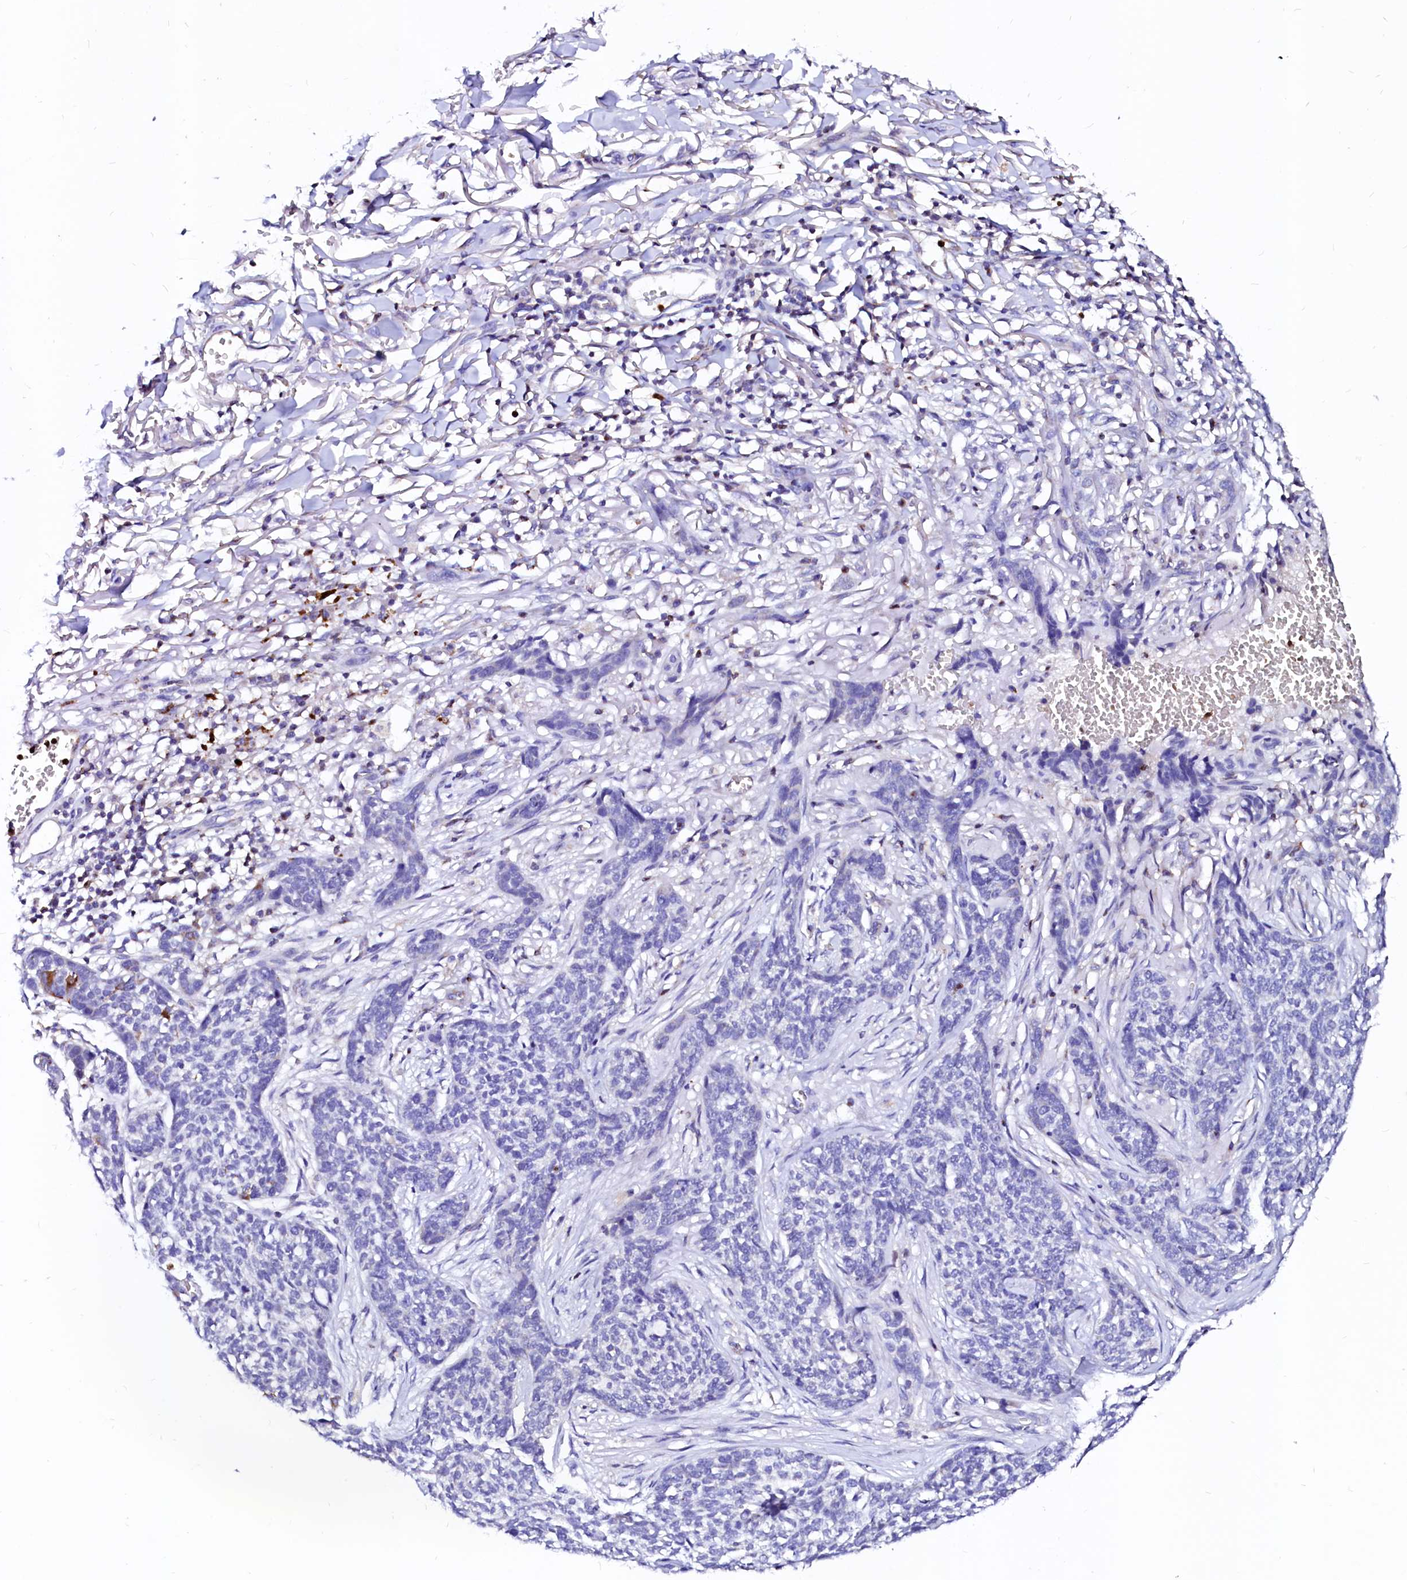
{"staining": {"intensity": "negative", "quantity": "none", "location": "none"}, "tissue": "skin cancer", "cell_type": "Tumor cells", "image_type": "cancer", "snomed": [{"axis": "morphology", "description": "Basal cell carcinoma"}, {"axis": "topography", "description": "Skin"}], "caption": "DAB (3,3'-diaminobenzidine) immunohistochemical staining of human skin cancer demonstrates no significant expression in tumor cells.", "gene": "RAB27A", "patient": {"sex": "male", "age": 85}}